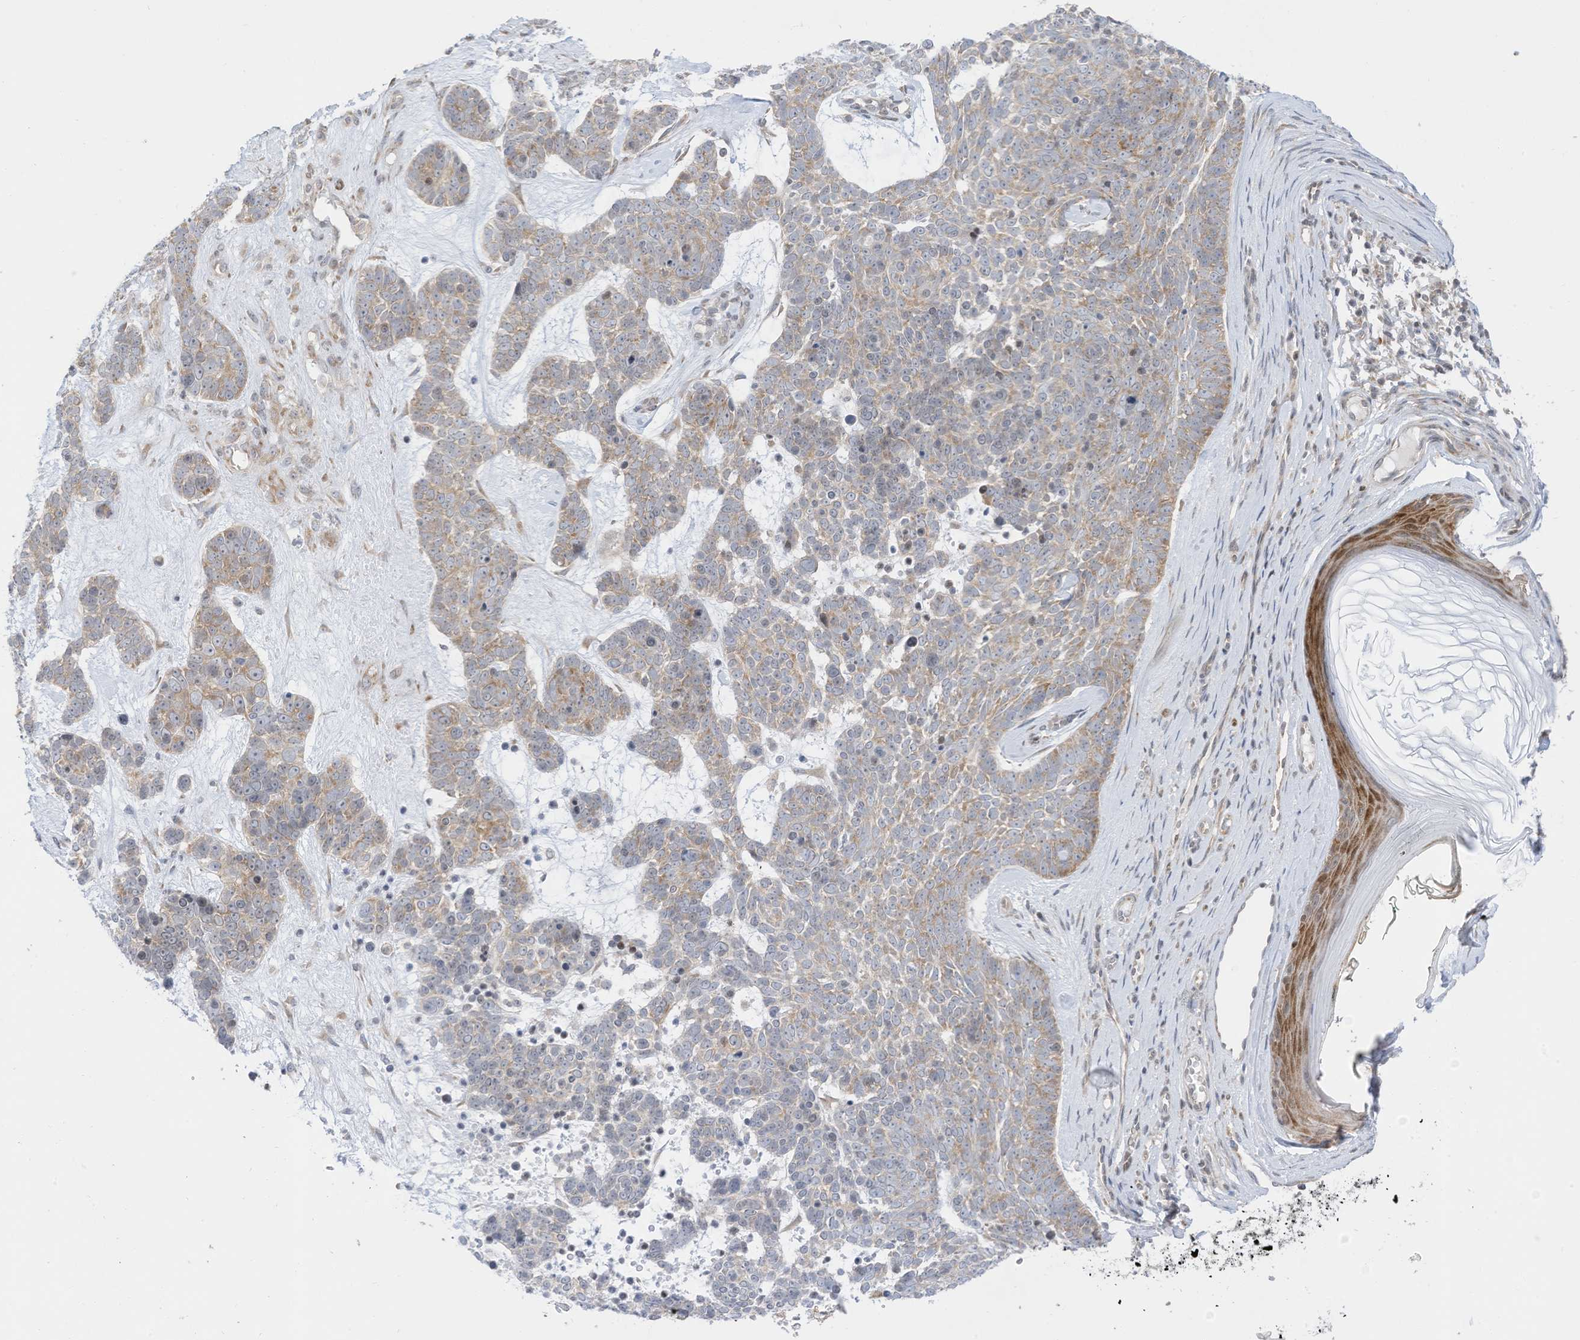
{"staining": {"intensity": "weak", "quantity": "25%-75%", "location": "cytoplasmic/membranous"}, "tissue": "skin cancer", "cell_type": "Tumor cells", "image_type": "cancer", "snomed": [{"axis": "morphology", "description": "Basal cell carcinoma"}, {"axis": "topography", "description": "Skin"}], "caption": "Weak cytoplasmic/membranous expression is identified in approximately 25%-75% of tumor cells in skin basal cell carcinoma.", "gene": "EDF1", "patient": {"sex": "female", "age": 81}}